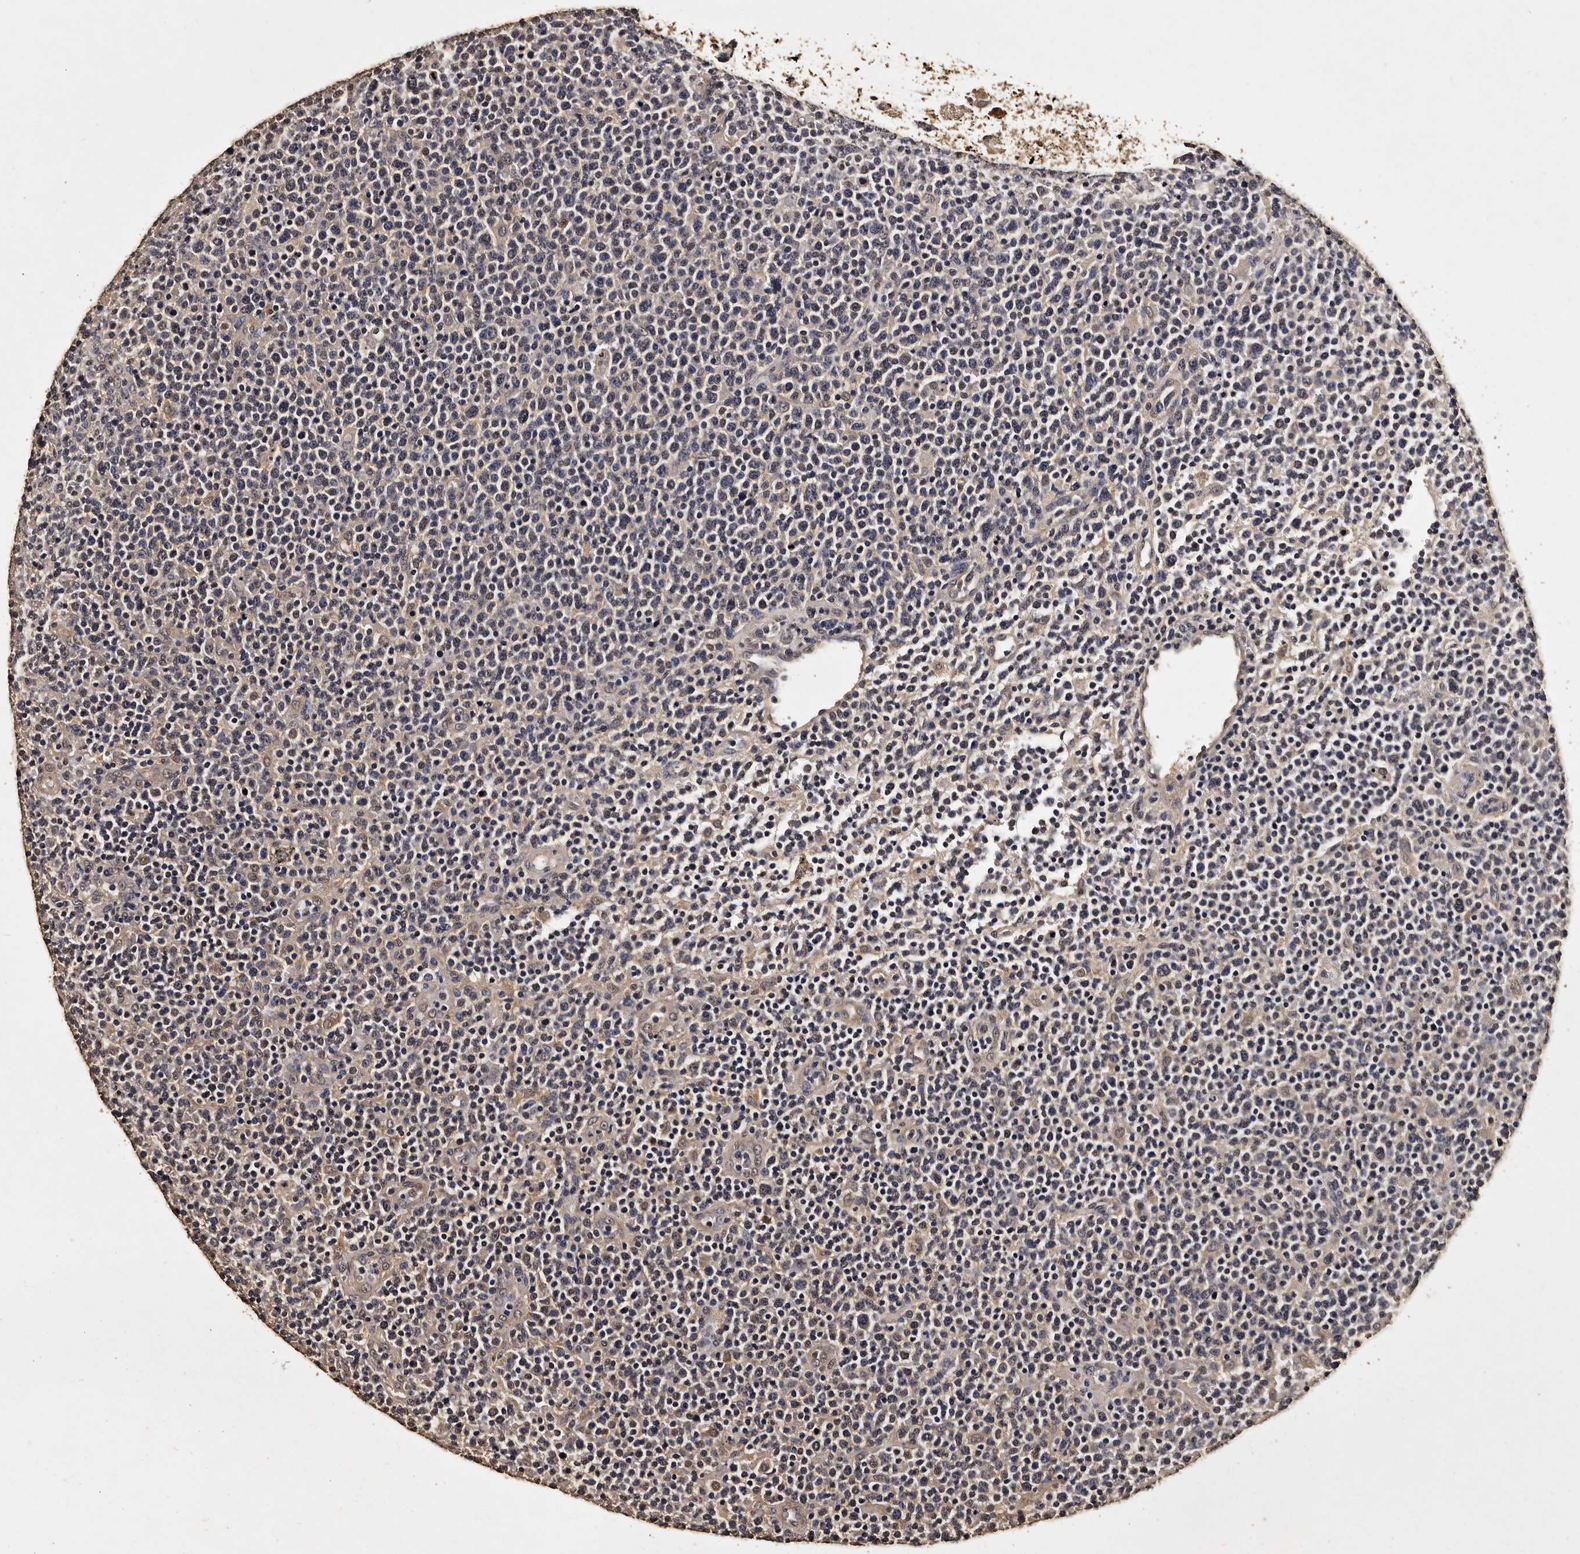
{"staining": {"intensity": "negative", "quantity": "none", "location": "none"}, "tissue": "lymphoma", "cell_type": "Tumor cells", "image_type": "cancer", "snomed": [{"axis": "morphology", "description": "Malignant lymphoma, non-Hodgkin's type, High grade"}, {"axis": "topography", "description": "Lymph node"}], "caption": "The histopathology image reveals no significant positivity in tumor cells of lymphoma.", "gene": "PARS2", "patient": {"sex": "male", "age": 61}}